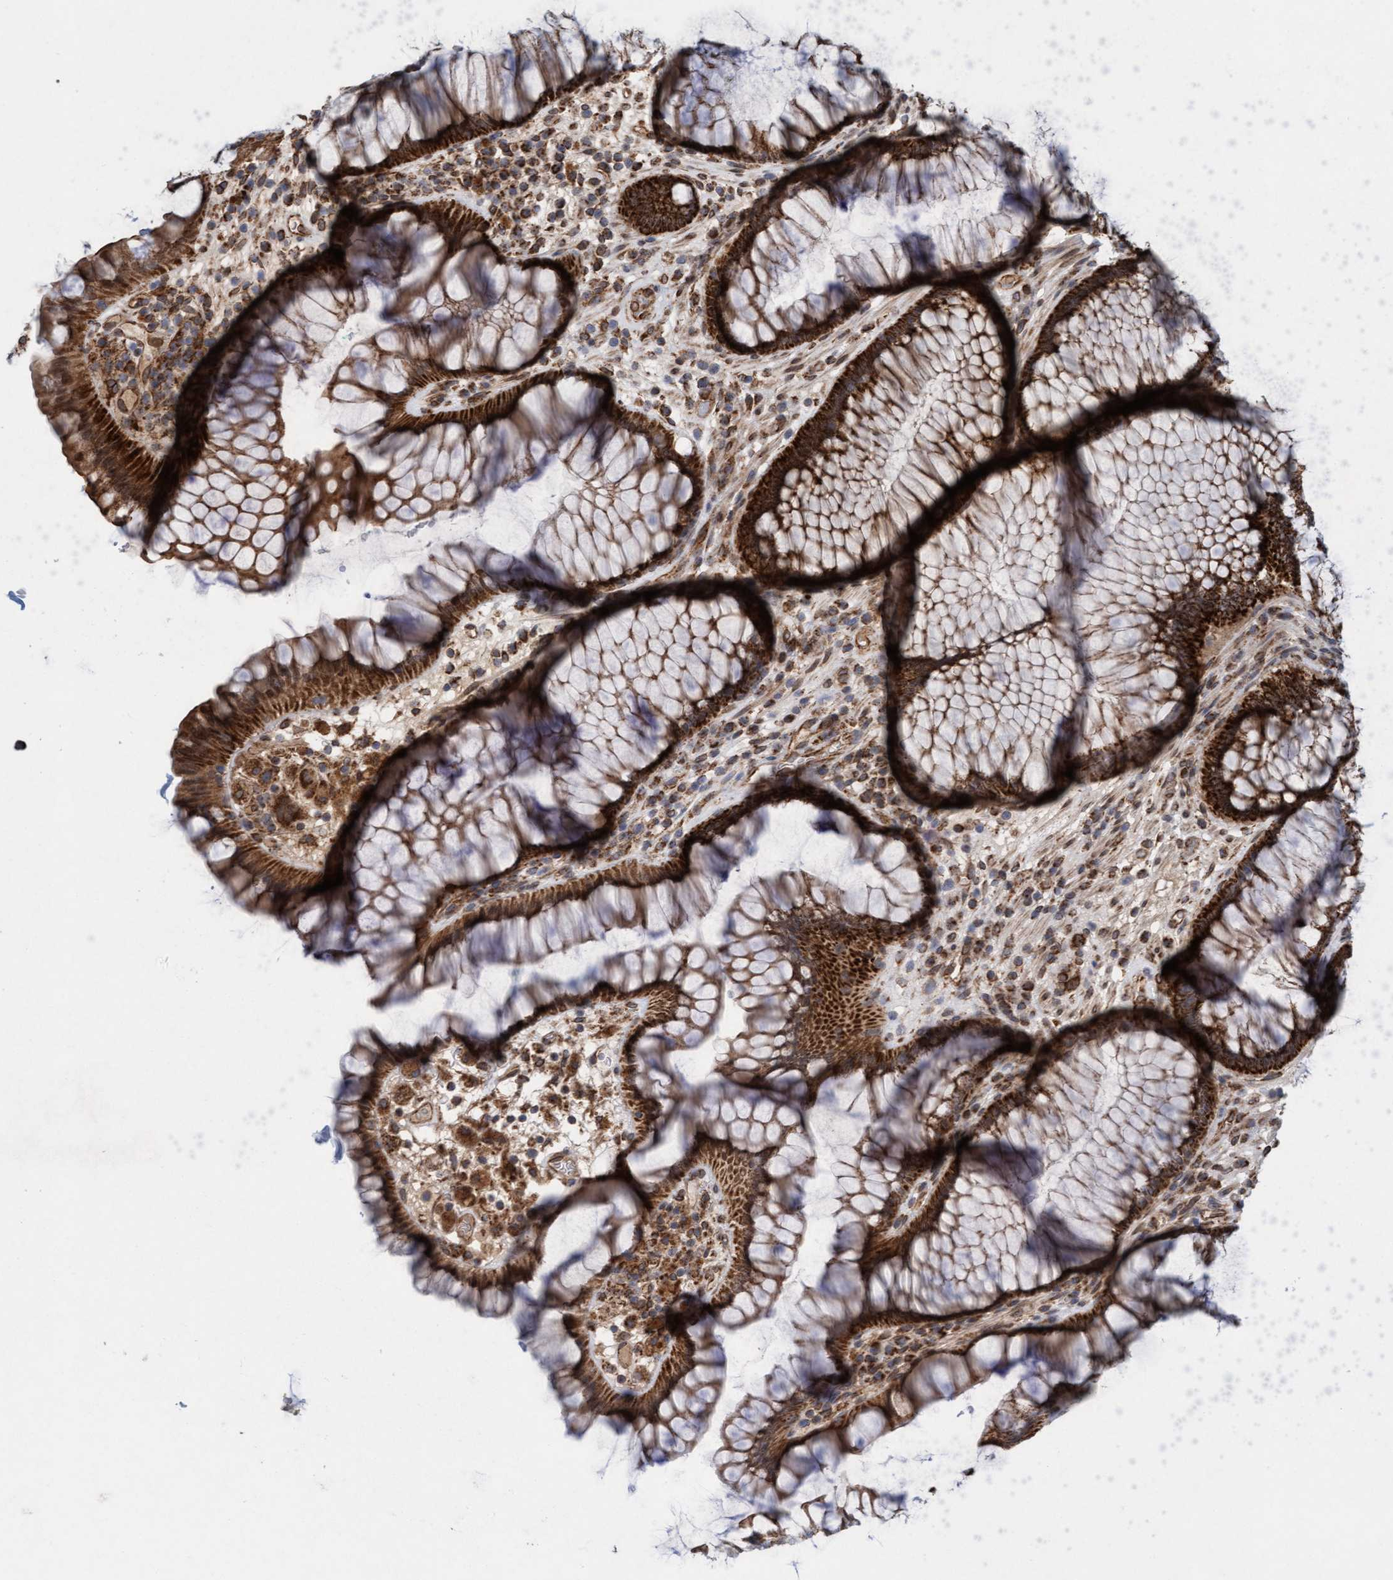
{"staining": {"intensity": "strong", "quantity": ">75%", "location": "cytoplasmic/membranous"}, "tissue": "rectum", "cell_type": "Glandular cells", "image_type": "normal", "snomed": [{"axis": "morphology", "description": "Normal tissue, NOS"}, {"axis": "topography", "description": "Rectum"}], "caption": "This micrograph reveals IHC staining of normal human rectum, with high strong cytoplasmic/membranous positivity in about >75% of glandular cells.", "gene": "MRPS23", "patient": {"sex": "male", "age": 51}}